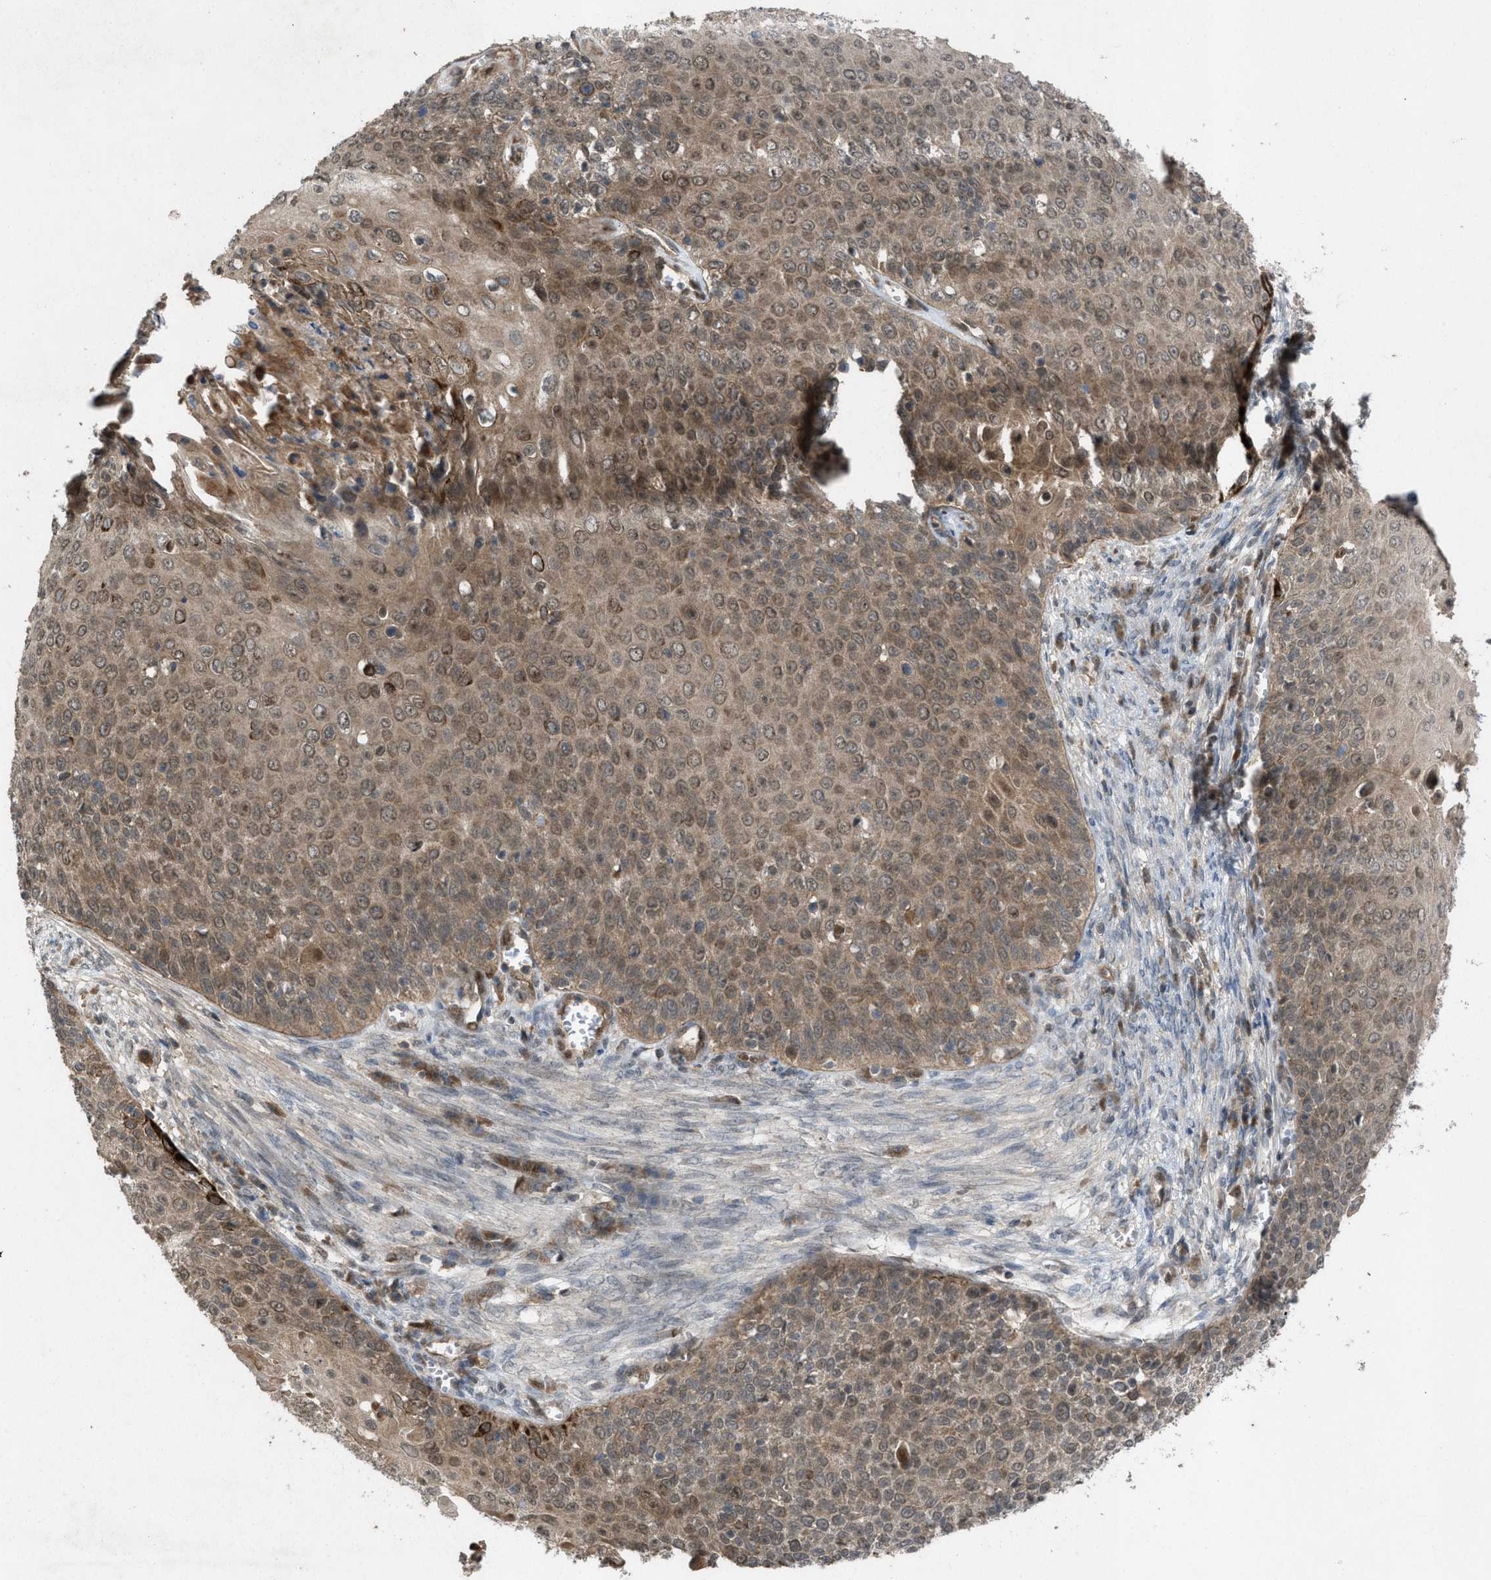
{"staining": {"intensity": "moderate", "quantity": ">75%", "location": "cytoplasmic/membranous"}, "tissue": "cervical cancer", "cell_type": "Tumor cells", "image_type": "cancer", "snomed": [{"axis": "morphology", "description": "Squamous cell carcinoma, NOS"}, {"axis": "topography", "description": "Cervix"}], "caption": "Protein staining demonstrates moderate cytoplasmic/membranous staining in approximately >75% of tumor cells in cervical squamous cell carcinoma.", "gene": "PLAA", "patient": {"sex": "female", "age": 39}}